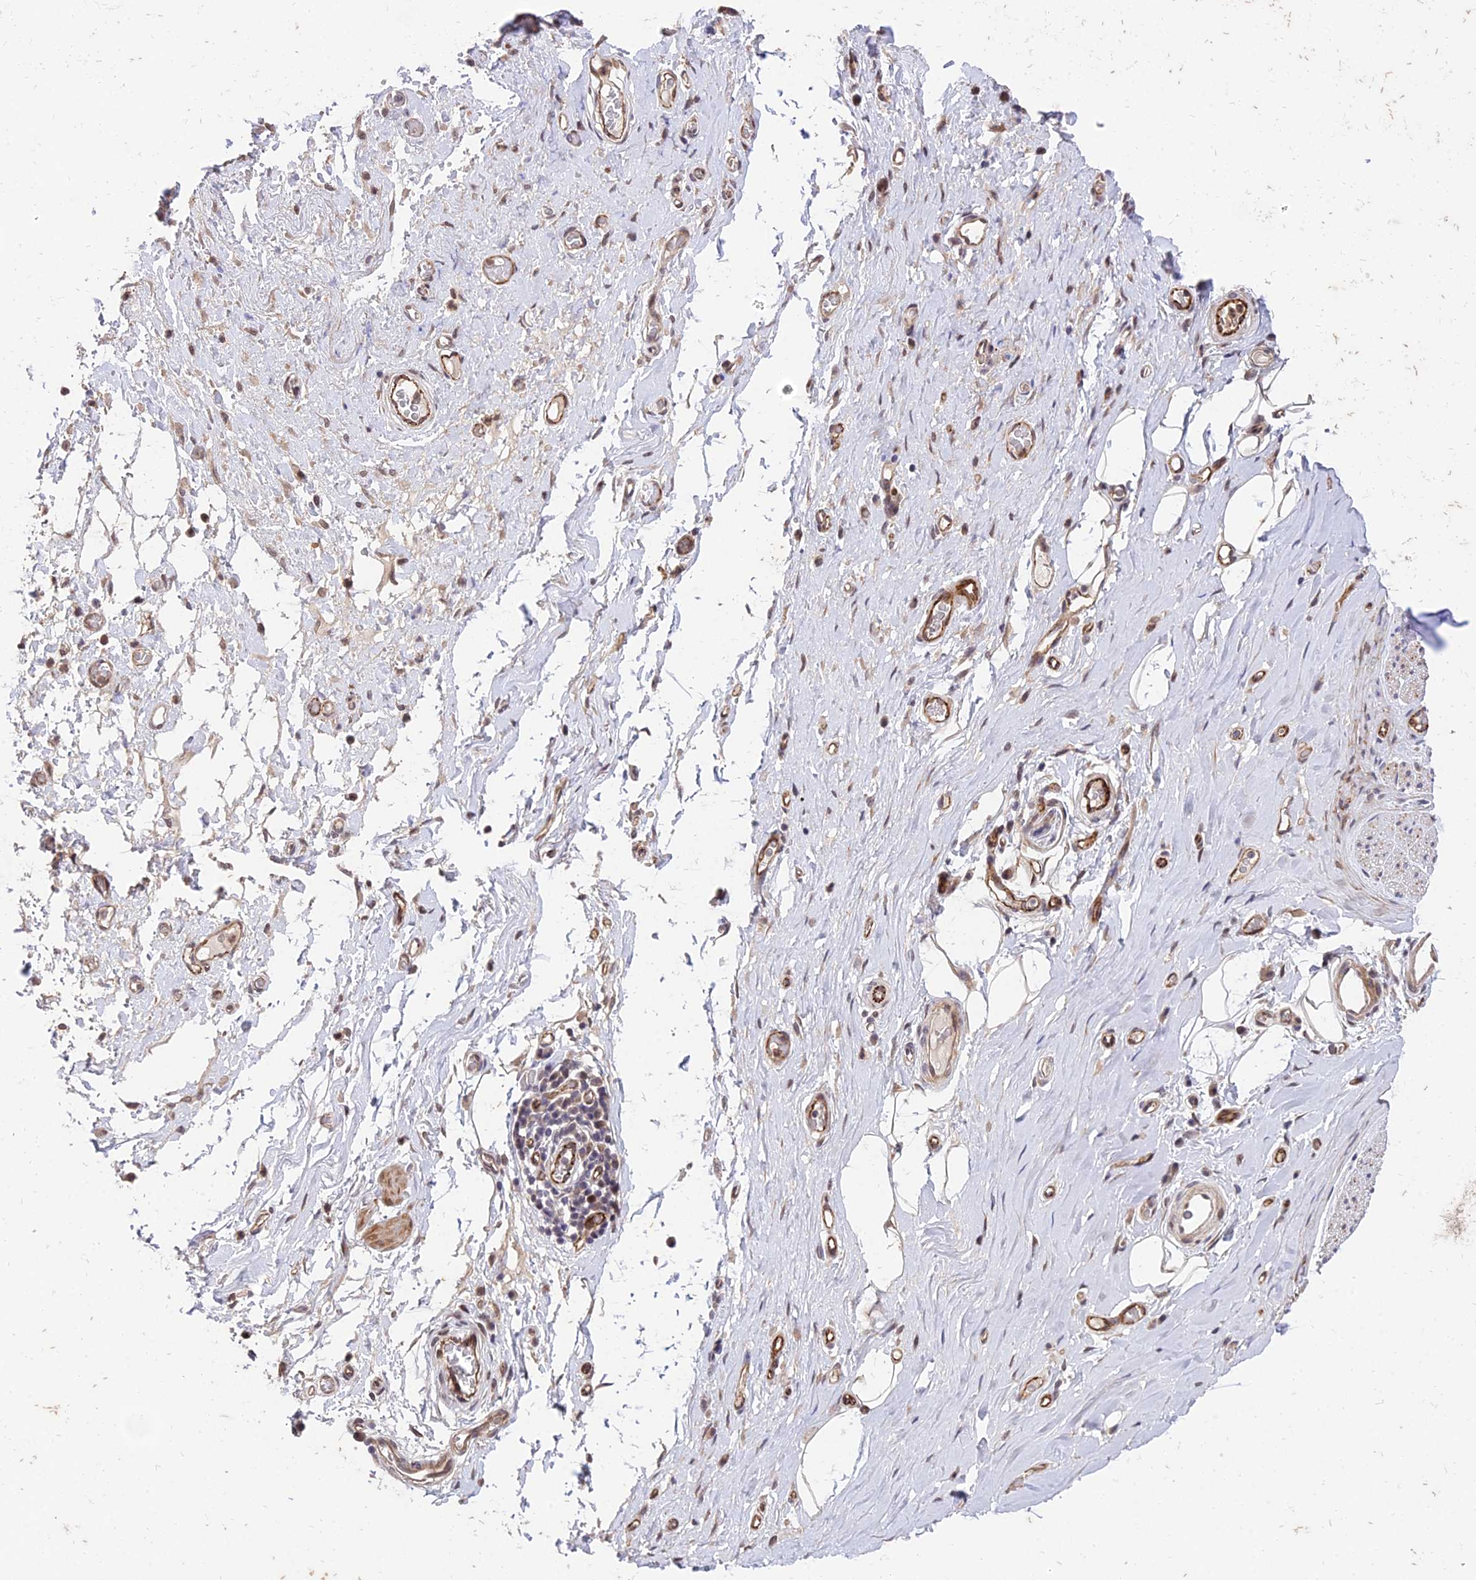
{"staining": {"intensity": "moderate", "quantity": ">75%", "location": "nuclear"}, "tissue": "adipose tissue", "cell_type": "Adipocytes", "image_type": "normal", "snomed": [{"axis": "morphology", "description": "Normal tissue, NOS"}, {"axis": "morphology", "description": "Adenocarcinoma, NOS"}, {"axis": "topography", "description": "Esophagus"}, {"axis": "topography", "description": "Stomach, upper"}, {"axis": "topography", "description": "Peripheral nerve tissue"}], "caption": "Protein staining displays moderate nuclear staining in approximately >75% of adipocytes in benign adipose tissue.", "gene": "ZNF85", "patient": {"sex": "male", "age": 62}}